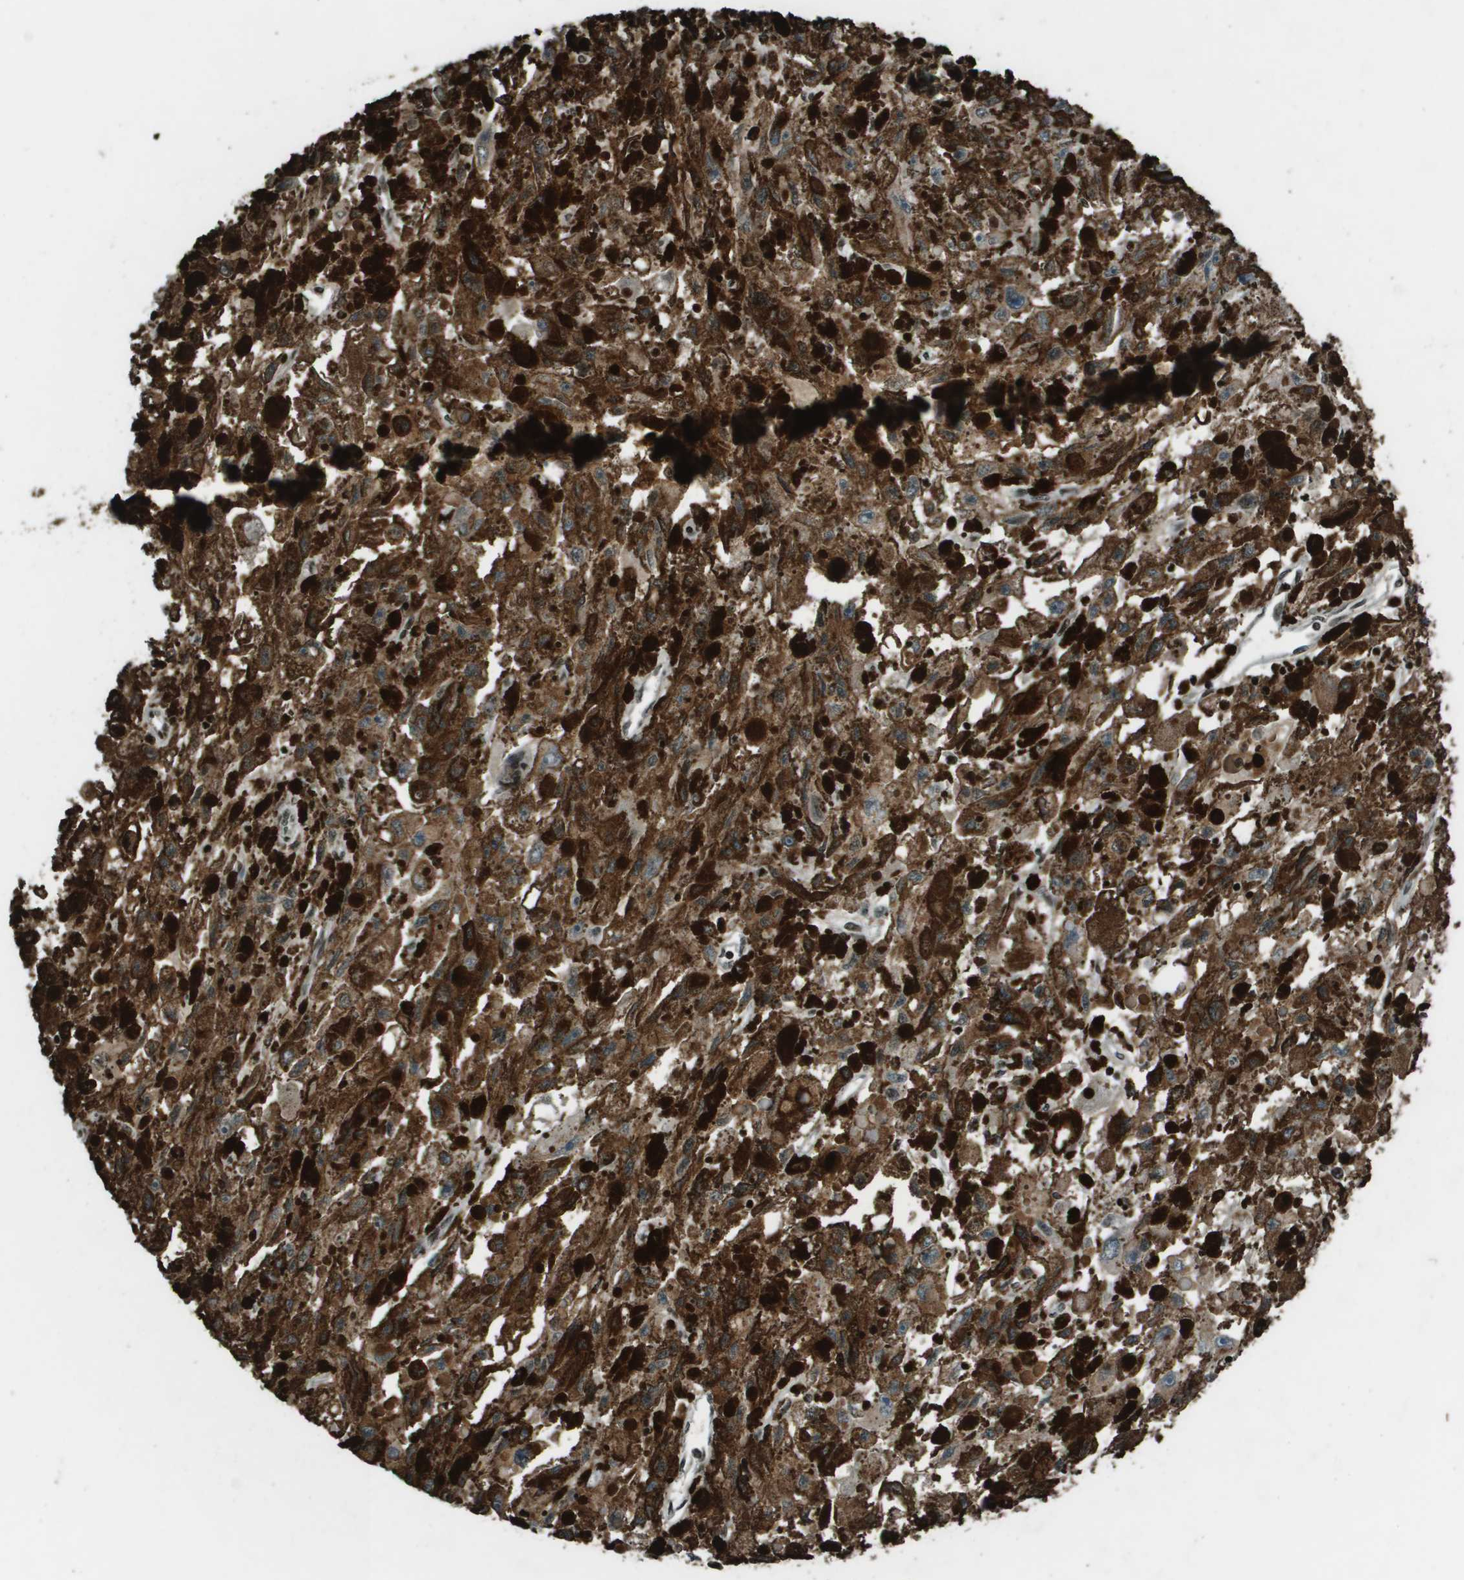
{"staining": {"intensity": "moderate", "quantity": ">75%", "location": "cytoplasmic/membranous"}, "tissue": "melanoma", "cell_type": "Tumor cells", "image_type": "cancer", "snomed": [{"axis": "morphology", "description": "Malignant melanoma, NOS"}, {"axis": "topography", "description": "Skin"}], "caption": "The micrograph reveals immunohistochemical staining of malignant melanoma. There is moderate cytoplasmic/membranous expression is seen in about >75% of tumor cells.", "gene": "CXCL12", "patient": {"sex": "female", "age": 104}}